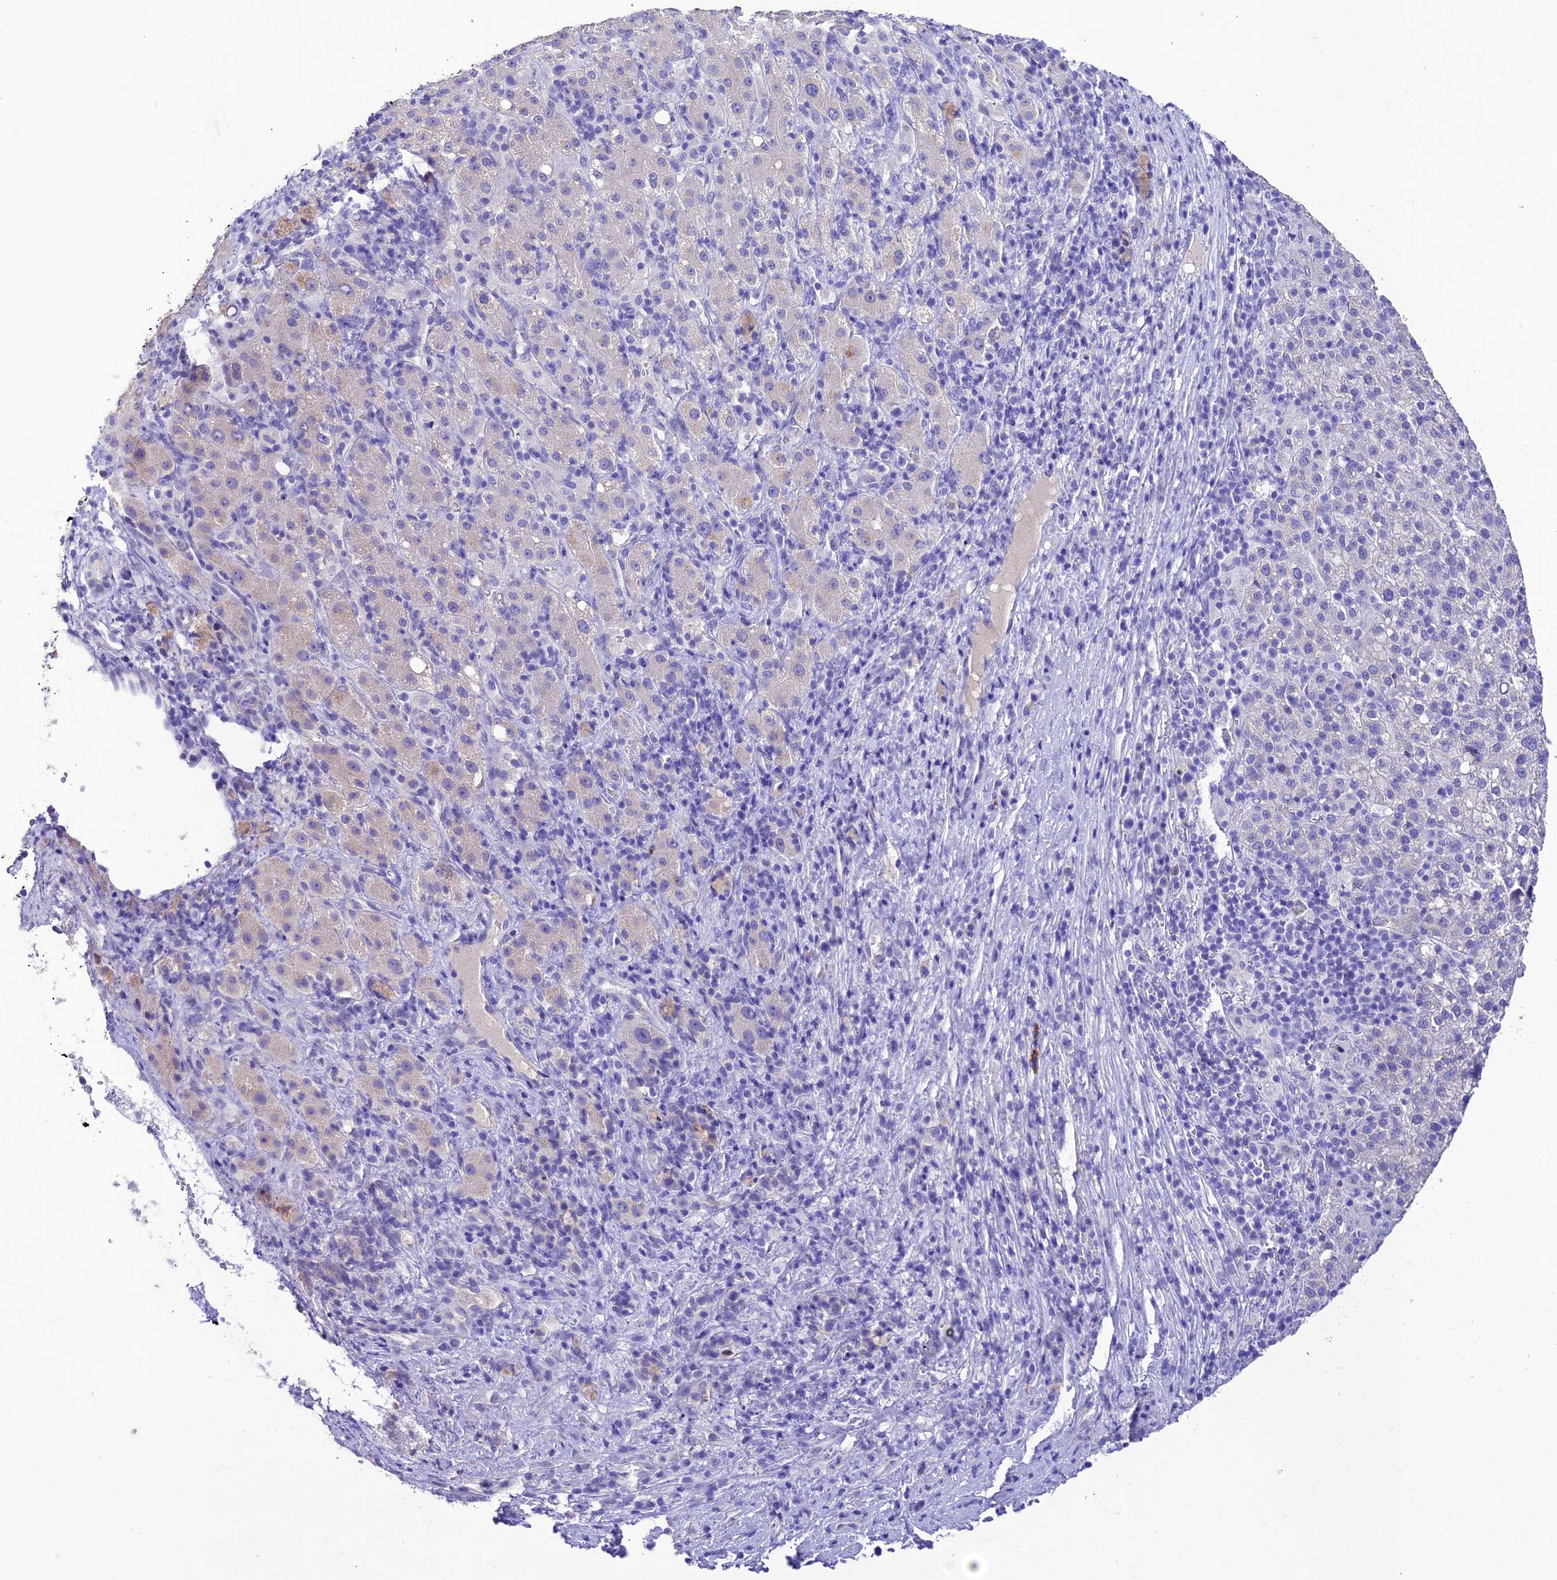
{"staining": {"intensity": "negative", "quantity": "none", "location": "none"}, "tissue": "liver cancer", "cell_type": "Tumor cells", "image_type": "cancer", "snomed": [{"axis": "morphology", "description": "Carcinoma, Hepatocellular, NOS"}, {"axis": "topography", "description": "Liver"}], "caption": "The immunohistochemistry (IHC) histopathology image has no significant positivity in tumor cells of liver cancer (hepatocellular carcinoma) tissue. Brightfield microscopy of immunohistochemistry (IHC) stained with DAB (3,3'-diaminobenzidine) (brown) and hematoxylin (blue), captured at high magnification.", "gene": "NLRP6", "patient": {"sex": "female", "age": 58}}